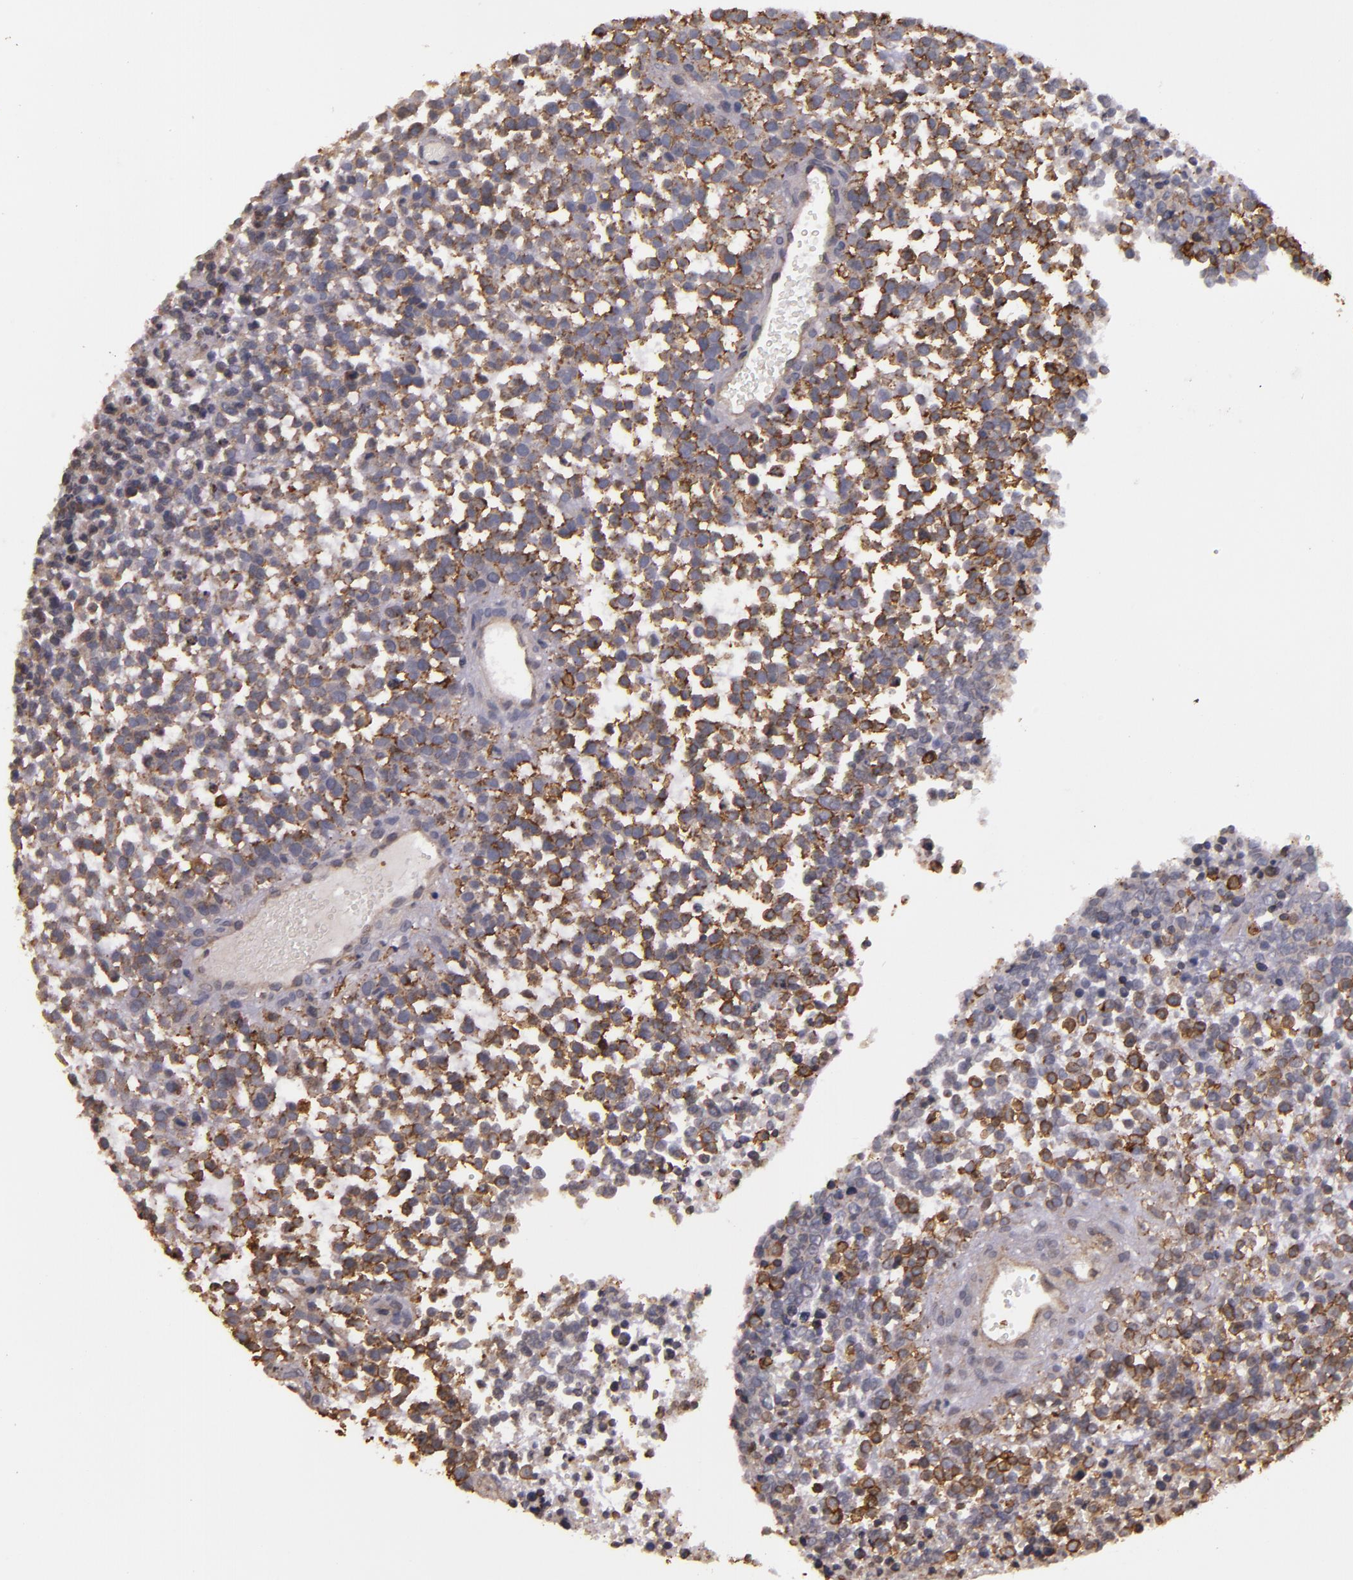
{"staining": {"intensity": "strong", "quantity": "25%-75%", "location": "cytoplasmic/membranous"}, "tissue": "glioma", "cell_type": "Tumor cells", "image_type": "cancer", "snomed": [{"axis": "morphology", "description": "Glioma, malignant, High grade"}, {"axis": "topography", "description": "Brain"}], "caption": "Immunohistochemical staining of malignant glioma (high-grade) exhibits high levels of strong cytoplasmic/membranous protein staining in about 25%-75% of tumor cells. (DAB (3,3'-diaminobenzidine) = brown stain, brightfield microscopy at high magnification).", "gene": "SLC9A3R1", "patient": {"sex": "male", "age": 66}}